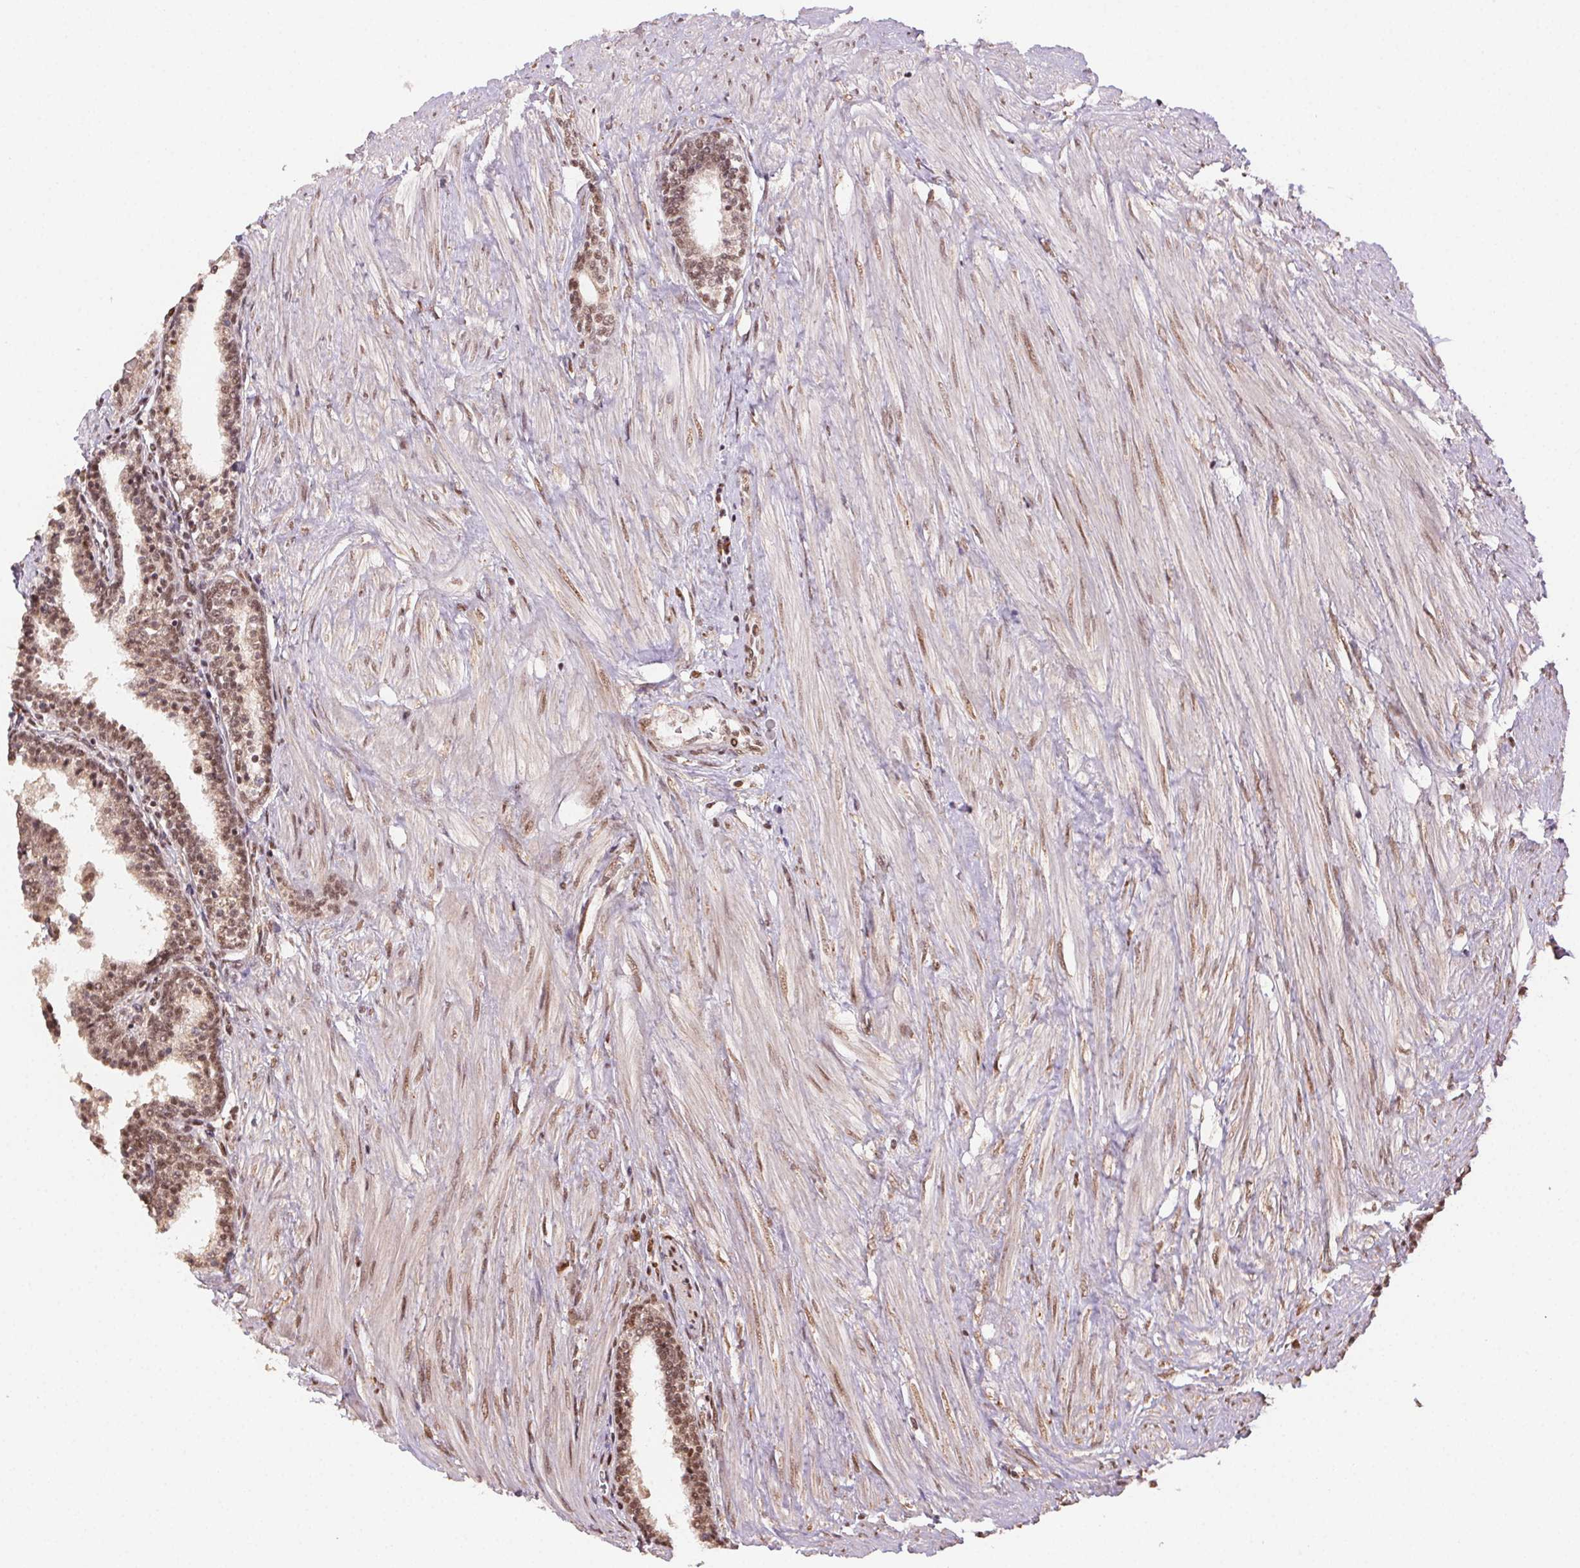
{"staining": {"intensity": "moderate", "quantity": ">75%", "location": "cytoplasmic/membranous,nuclear"}, "tissue": "prostate", "cell_type": "Glandular cells", "image_type": "normal", "snomed": [{"axis": "morphology", "description": "Normal tissue, NOS"}, {"axis": "topography", "description": "Prostate"}], "caption": "Unremarkable prostate was stained to show a protein in brown. There is medium levels of moderate cytoplasmic/membranous,nuclear expression in approximately >75% of glandular cells. The staining is performed using DAB brown chromogen to label protein expression. The nuclei are counter-stained blue using hematoxylin.", "gene": "TREML4", "patient": {"sex": "male", "age": 55}}